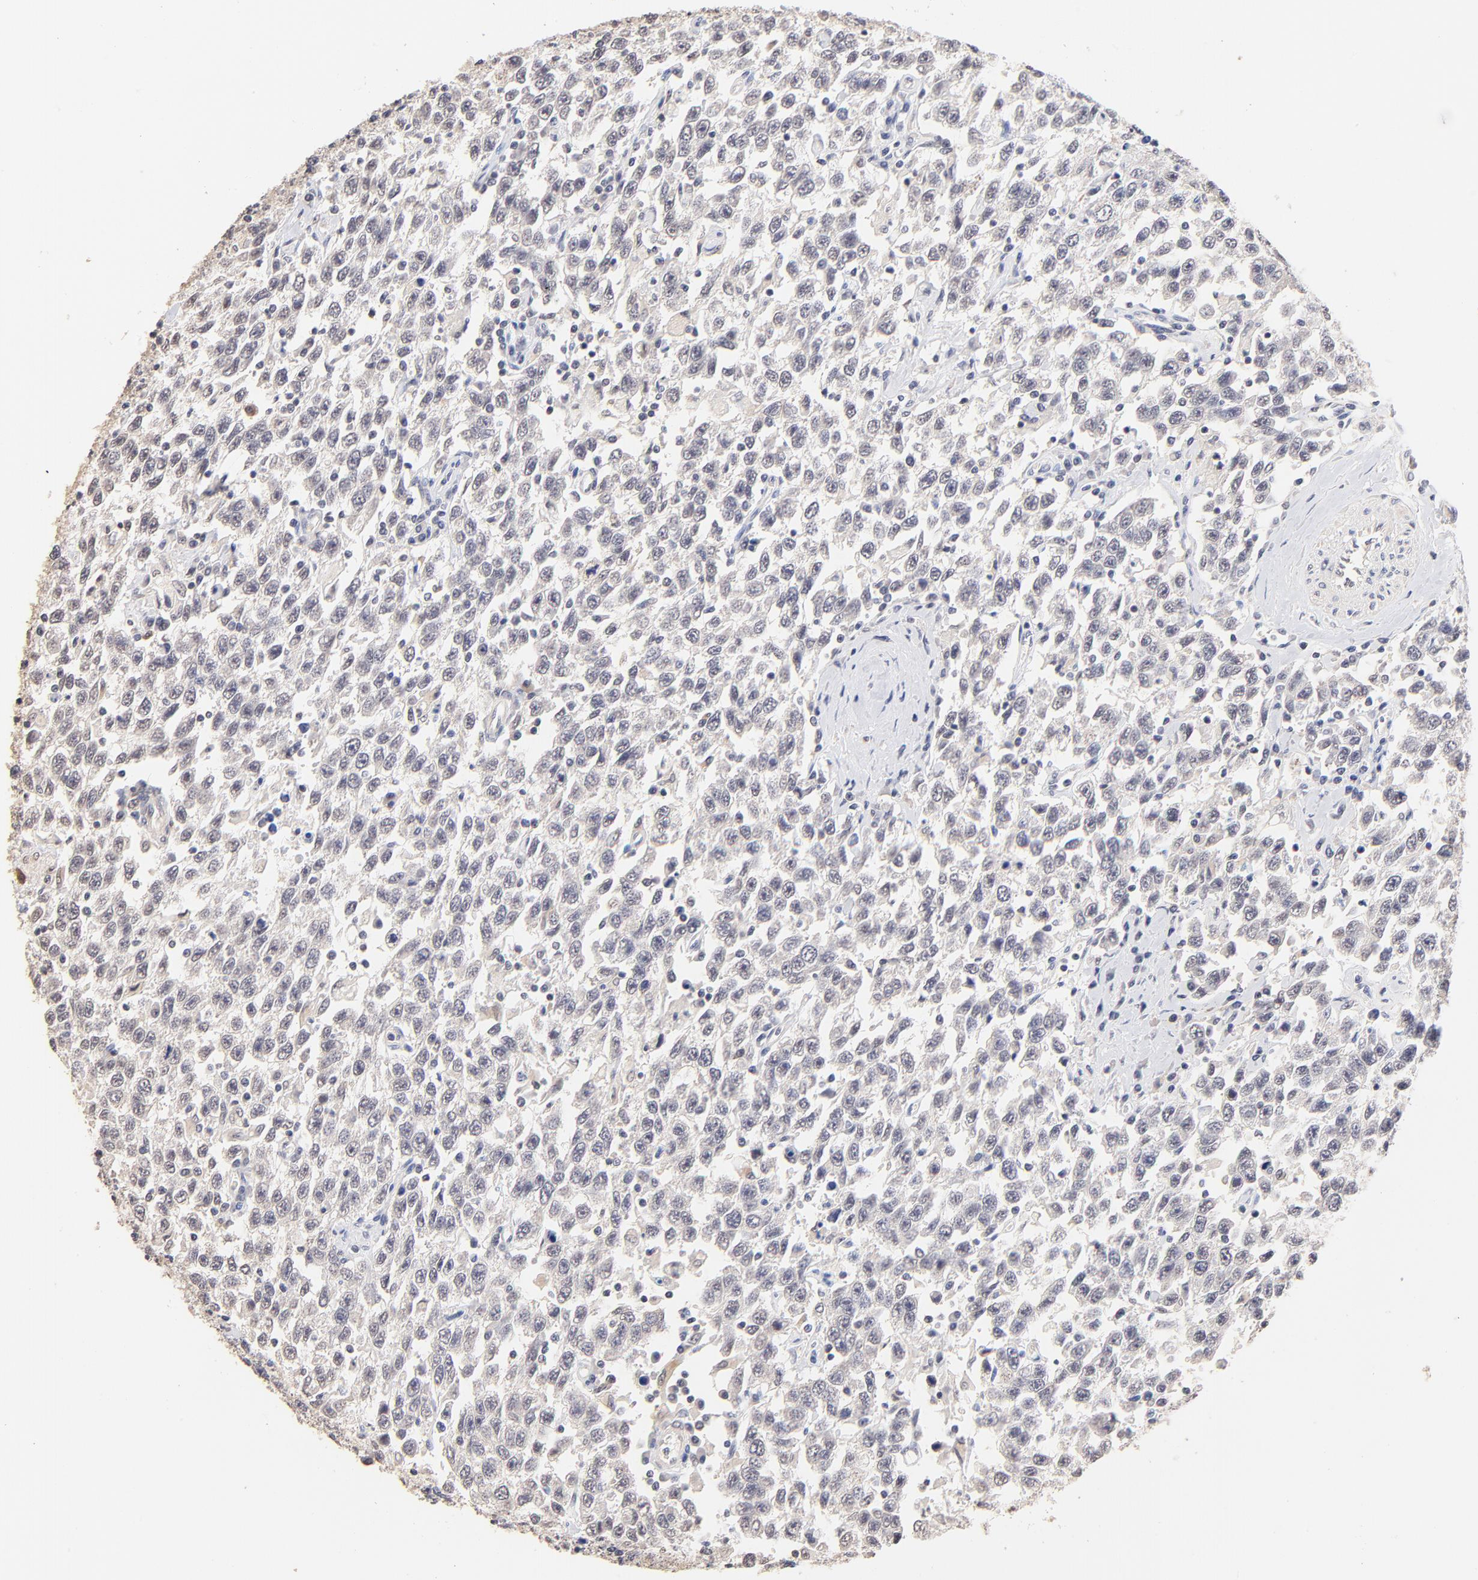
{"staining": {"intensity": "negative", "quantity": "none", "location": "none"}, "tissue": "testis cancer", "cell_type": "Tumor cells", "image_type": "cancer", "snomed": [{"axis": "morphology", "description": "Seminoma, NOS"}, {"axis": "topography", "description": "Testis"}], "caption": "There is no significant positivity in tumor cells of testis cancer. (DAB (3,3'-diaminobenzidine) immunohistochemistry, high magnification).", "gene": "RIBC2", "patient": {"sex": "male", "age": 41}}